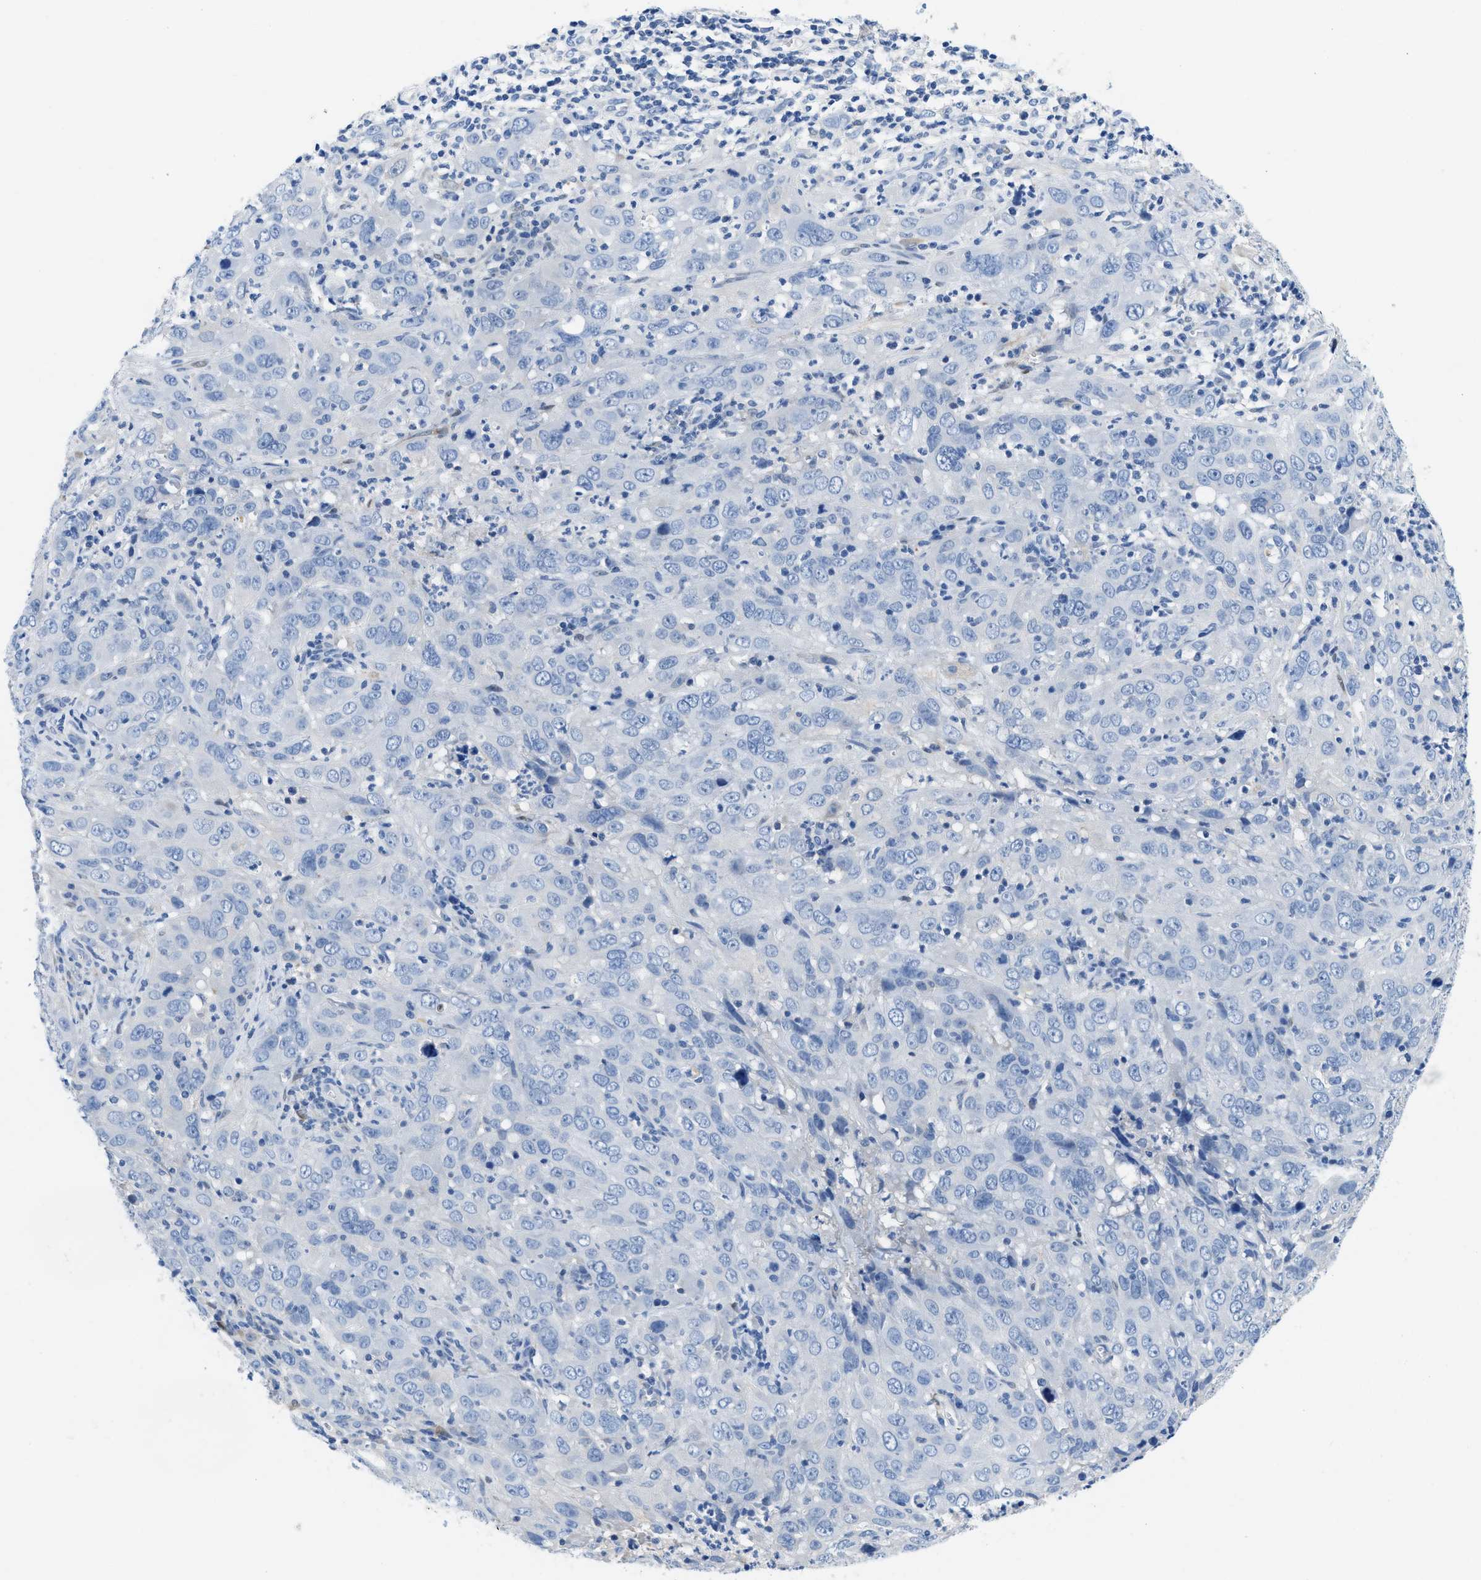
{"staining": {"intensity": "negative", "quantity": "none", "location": "none"}, "tissue": "cervical cancer", "cell_type": "Tumor cells", "image_type": "cancer", "snomed": [{"axis": "morphology", "description": "Squamous cell carcinoma, NOS"}, {"axis": "topography", "description": "Cervix"}], "caption": "An image of human squamous cell carcinoma (cervical) is negative for staining in tumor cells. (DAB immunohistochemistry (IHC), high magnification).", "gene": "BPGM", "patient": {"sex": "female", "age": 32}}